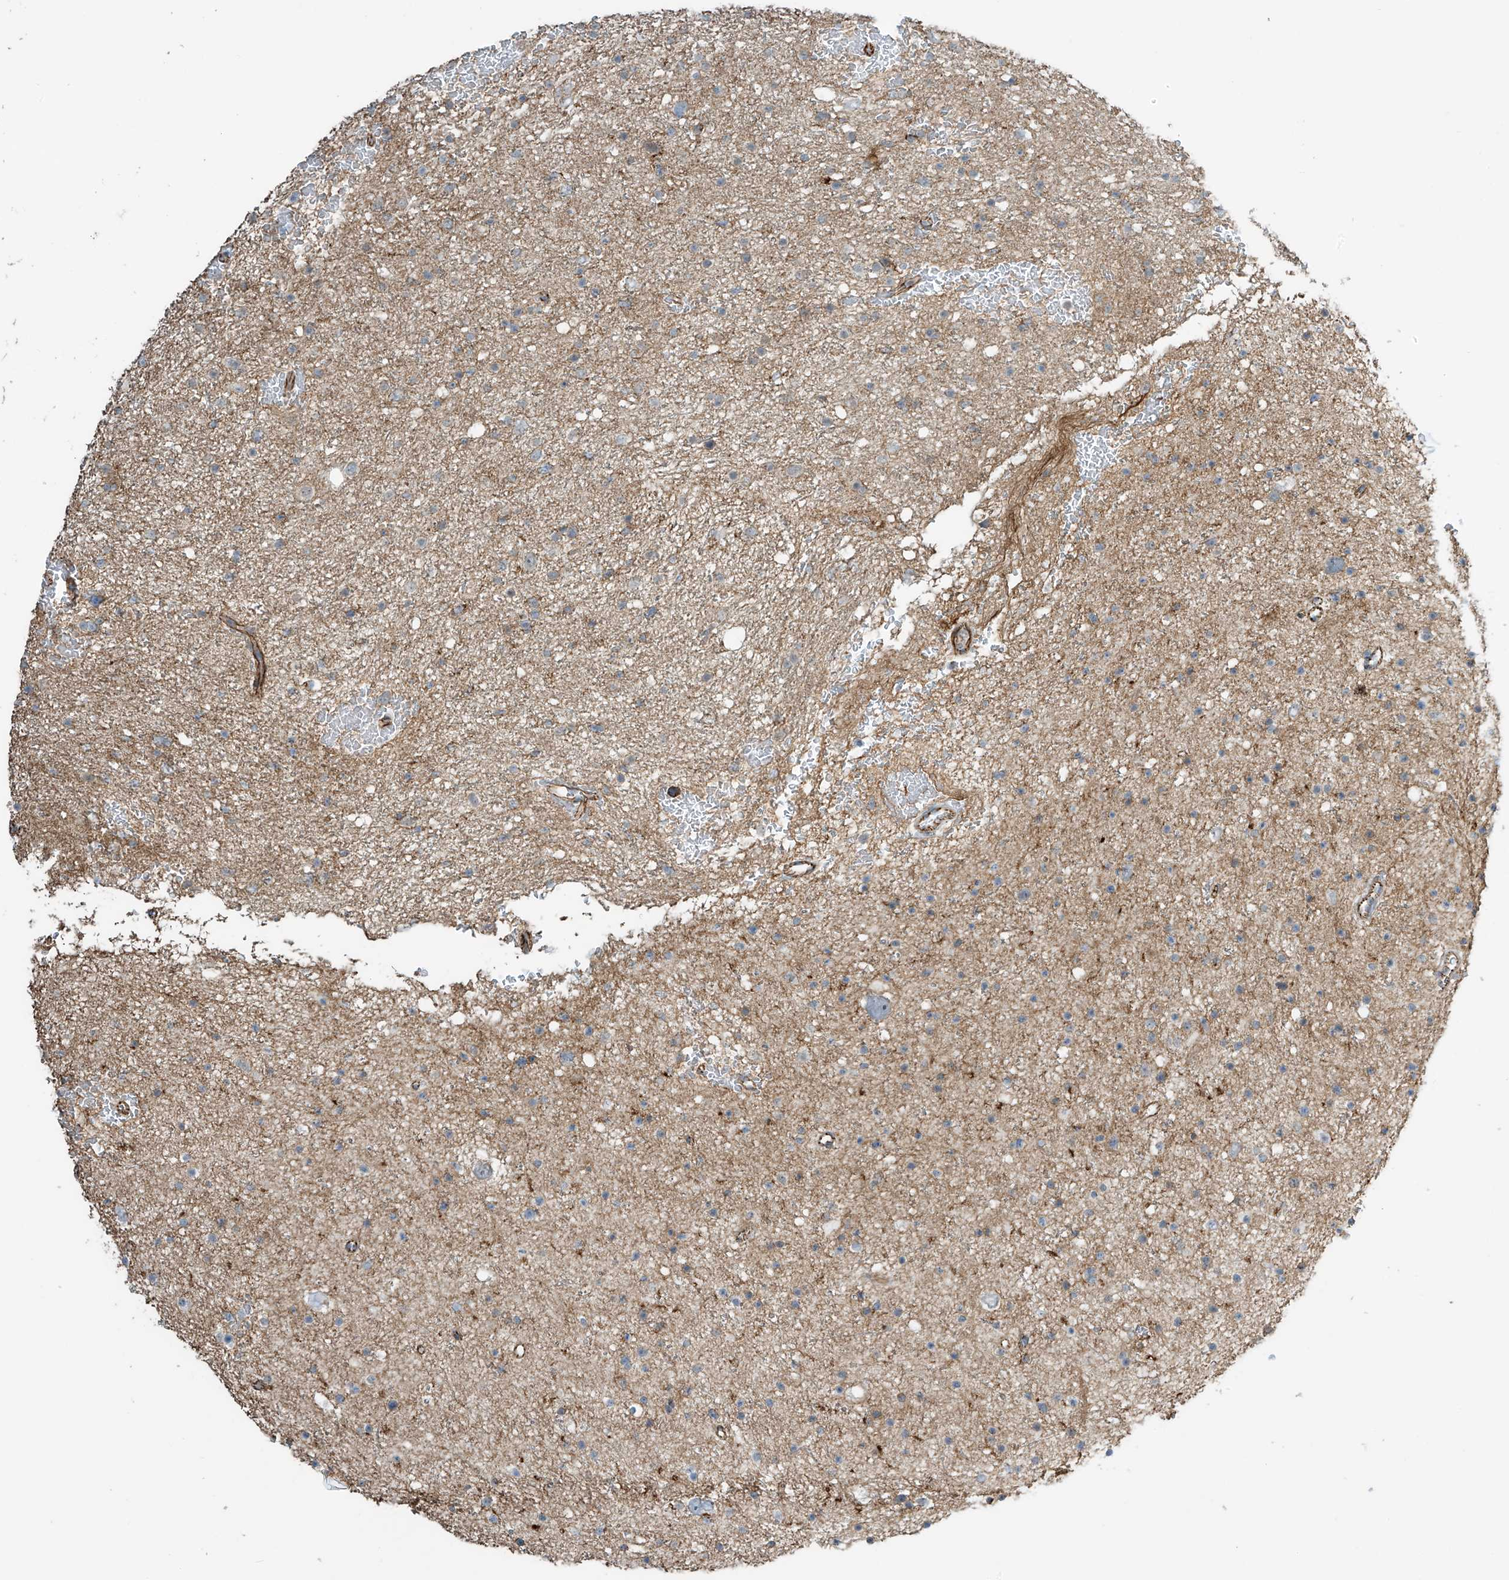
{"staining": {"intensity": "negative", "quantity": "none", "location": "none"}, "tissue": "glioma", "cell_type": "Tumor cells", "image_type": "cancer", "snomed": [{"axis": "morphology", "description": "Glioma, malignant, Low grade"}, {"axis": "topography", "description": "Brain"}], "caption": "An IHC micrograph of glioma is shown. There is no staining in tumor cells of glioma.", "gene": "SLC9A2", "patient": {"sex": "female", "age": 37}}